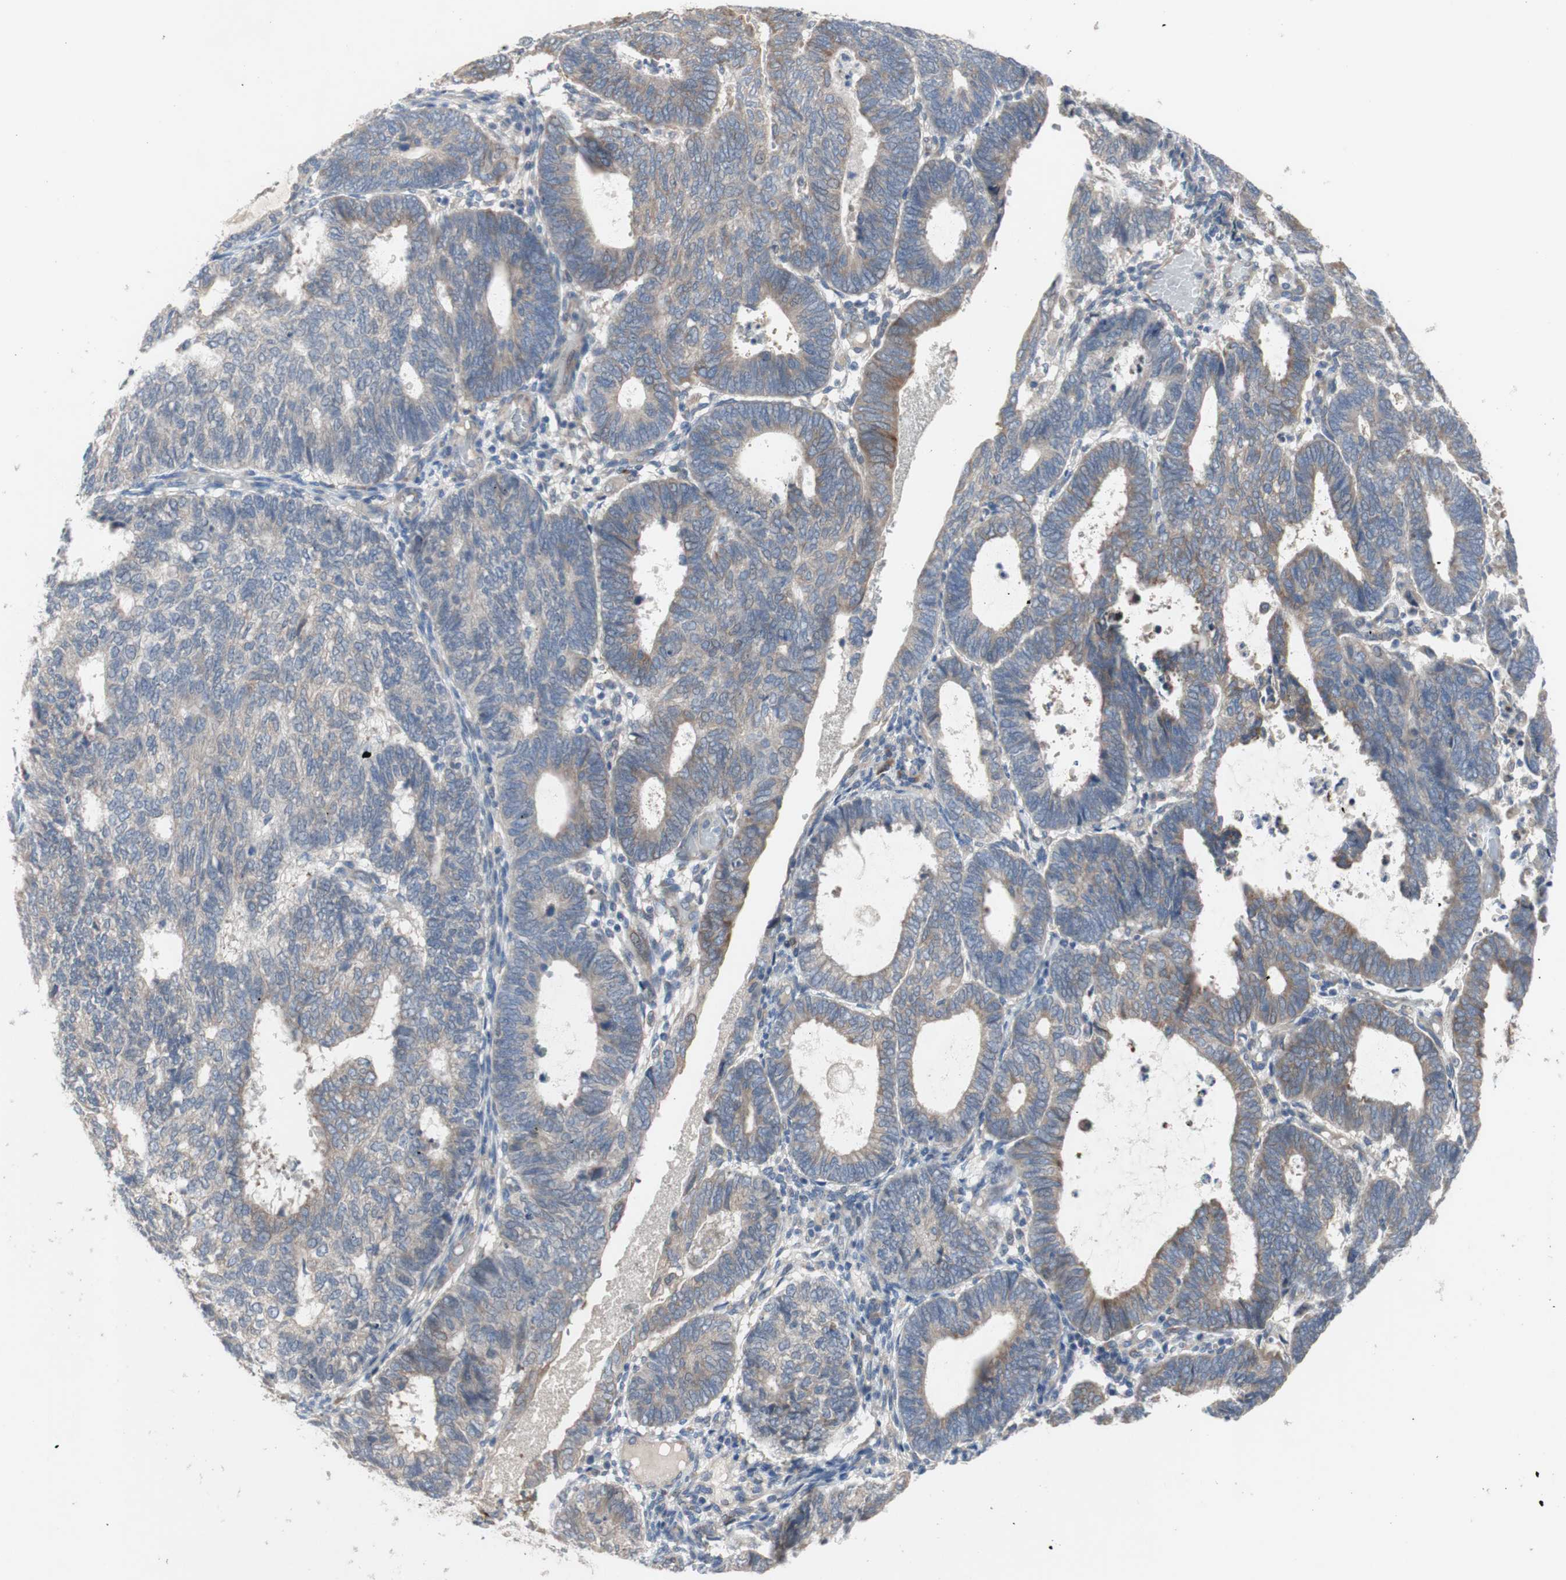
{"staining": {"intensity": "weak", "quantity": ">75%", "location": "cytoplasmic/membranous"}, "tissue": "endometrial cancer", "cell_type": "Tumor cells", "image_type": "cancer", "snomed": [{"axis": "morphology", "description": "Adenocarcinoma, NOS"}, {"axis": "topography", "description": "Uterus"}], "caption": "IHC staining of endometrial cancer, which displays low levels of weak cytoplasmic/membranous positivity in about >75% of tumor cells indicating weak cytoplasmic/membranous protein positivity. The staining was performed using DAB (3,3'-diaminobenzidine) (brown) for protein detection and nuclei were counterstained in hematoxylin (blue).", "gene": "TTC14", "patient": {"sex": "female", "age": 60}}